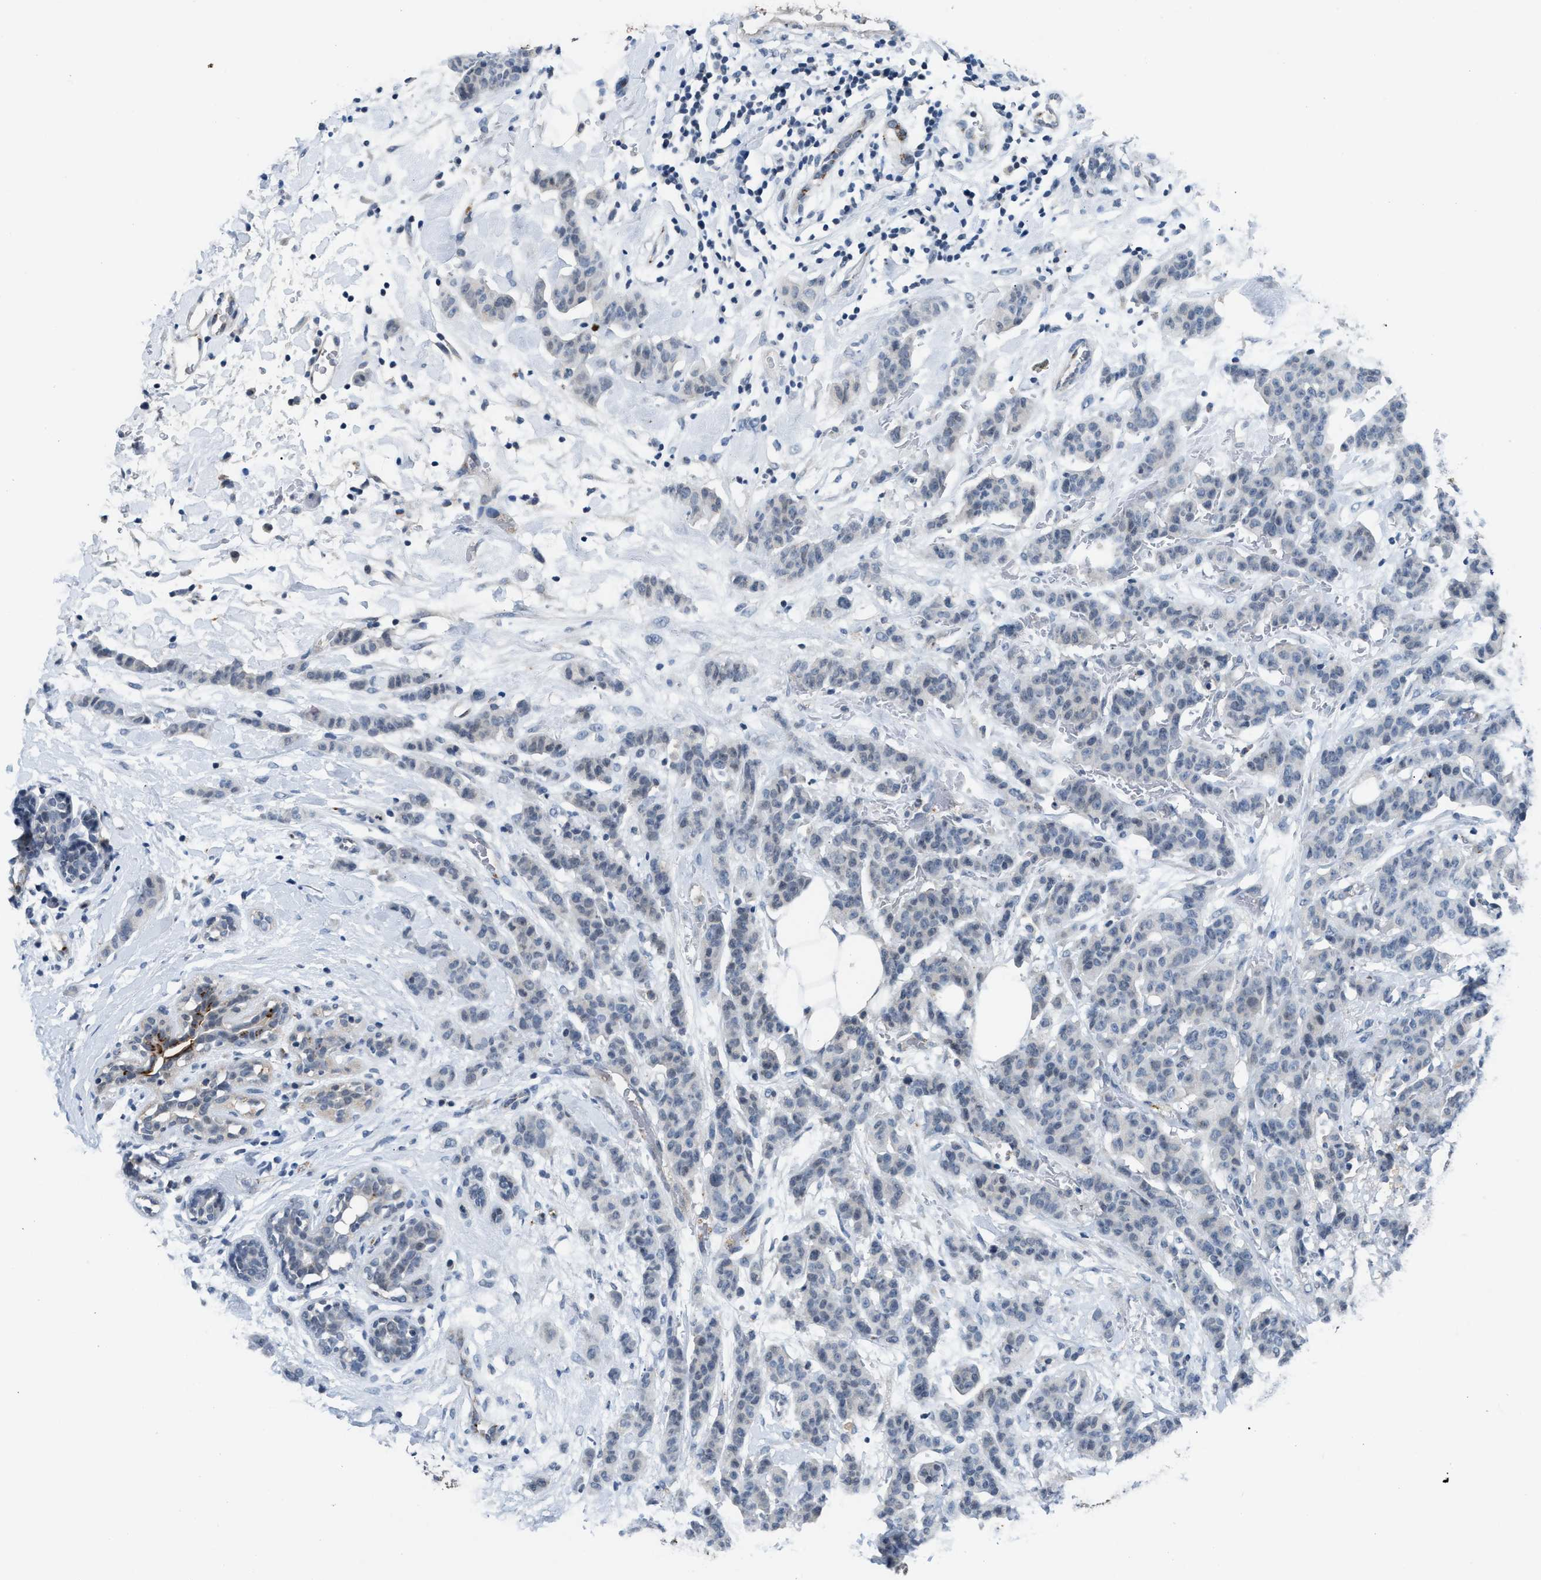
{"staining": {"intensity": "negative", "quantity": "none", "location": "none"}, "tissue": "breast cancer", "cell_type": "Tumor cells", "image_type": "cancer", "snomed": [{"axis": "morphology", "description": "Normal tissue, NOS"}, {"axis": "morphology", "description": "Duct carcinoma"}, {"axis": "topography", "description": "Breast"}], "caption": "DAB immunohistochemical staining of intraductal carcinoma (breast) demonstrates no significant staining in tumor cells. (Immunohistochemistry, brightfield microscopy, high magnification).", "gene": "SLC5A5", "patient": {"sex": "female", "age": 40}}